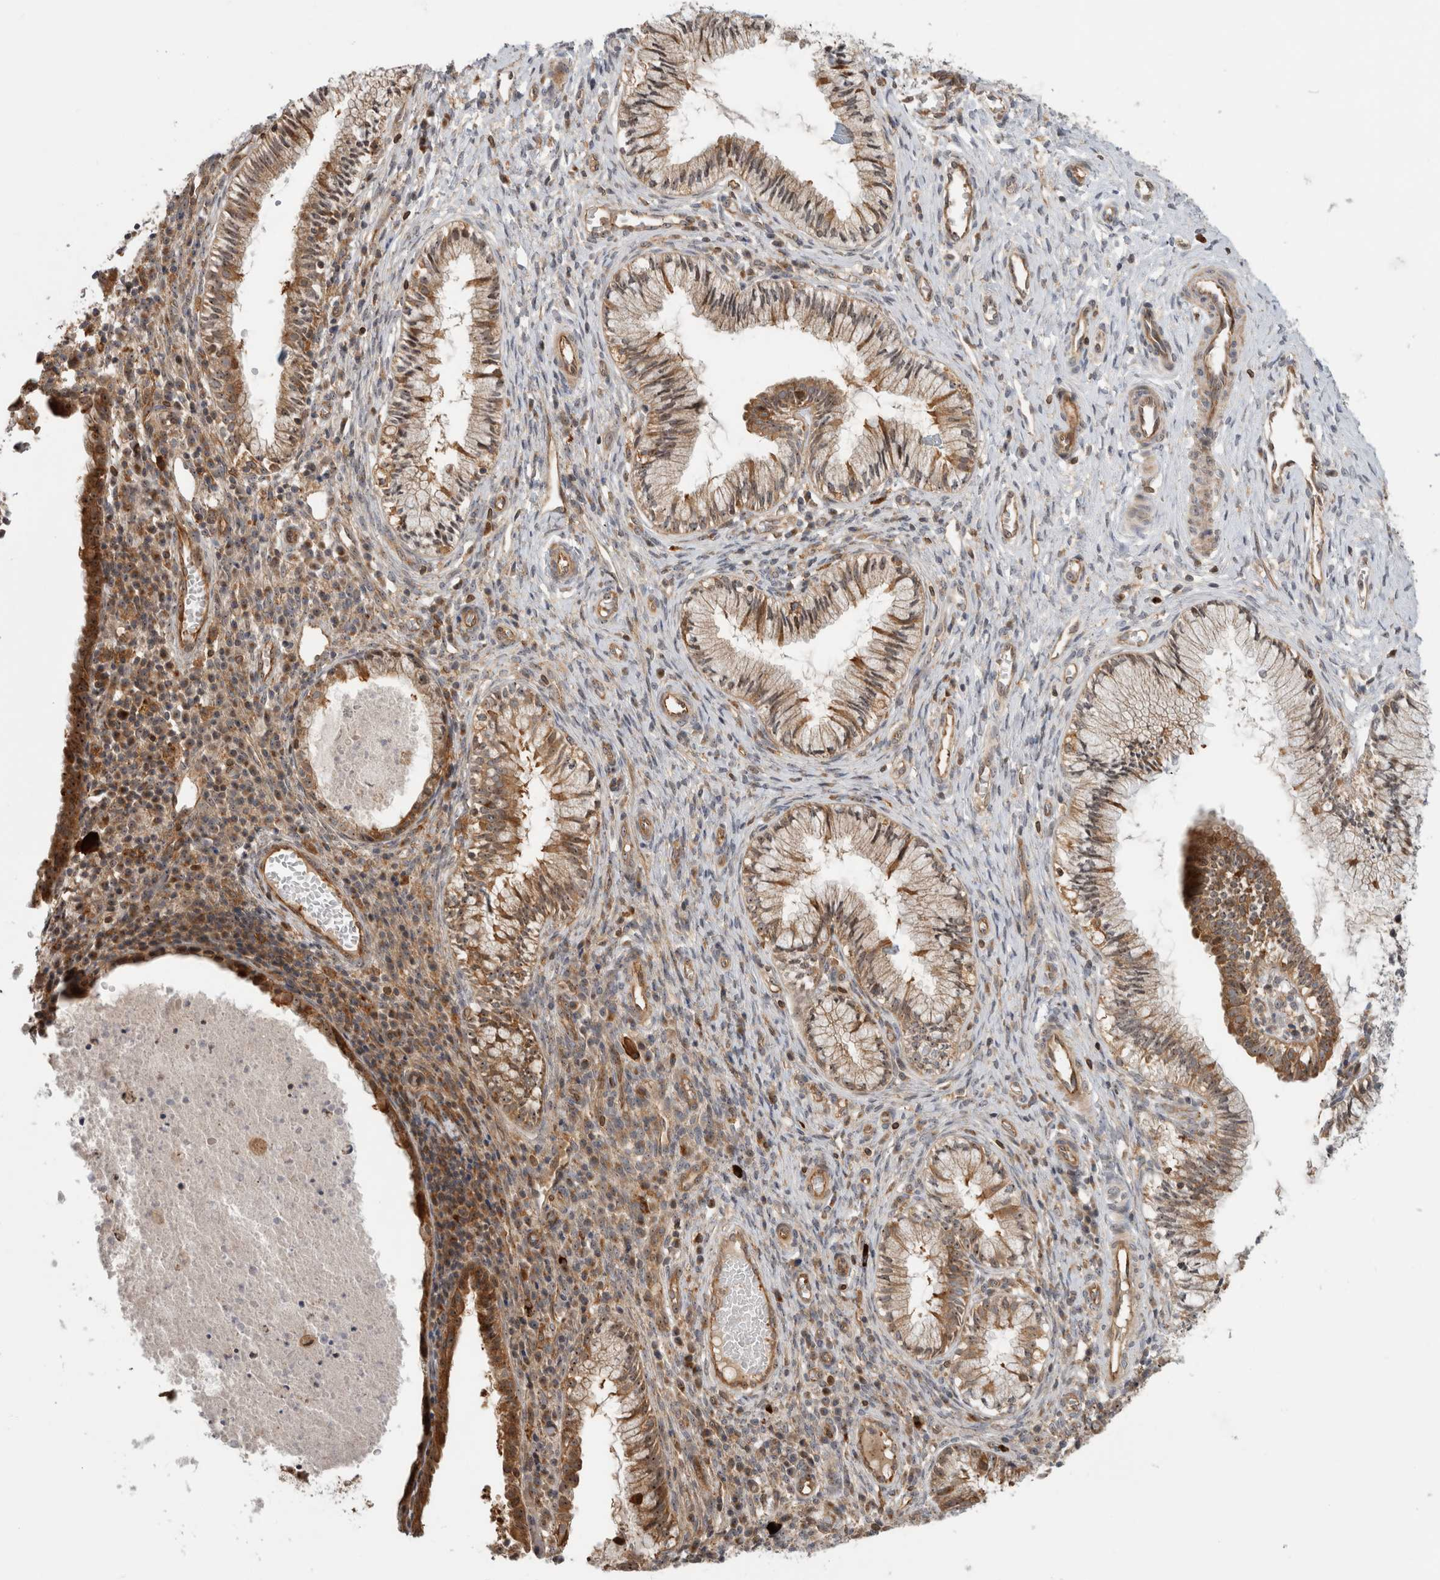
{"staining": {"intensity": "moderate", "quantity": ">75%", "location": "cytoplasmic/membranous,nuclear"}, "tissue": "cervix", "cell_type": "Glandular cells", "image_type": "normal", "snomed": [{"axis": "morphology", "description": "Normal tissue, NOS"}, {"axis": "topography", "description": "Cervix"}], "caption": "IHC of normal cervix demonstrates medium levels of moderate cytoplasmic/membranous,nuclear staining in about >75% of glandular cells.", "gene": "WASF2", "patient": {"sex": "female", "age": 27}}